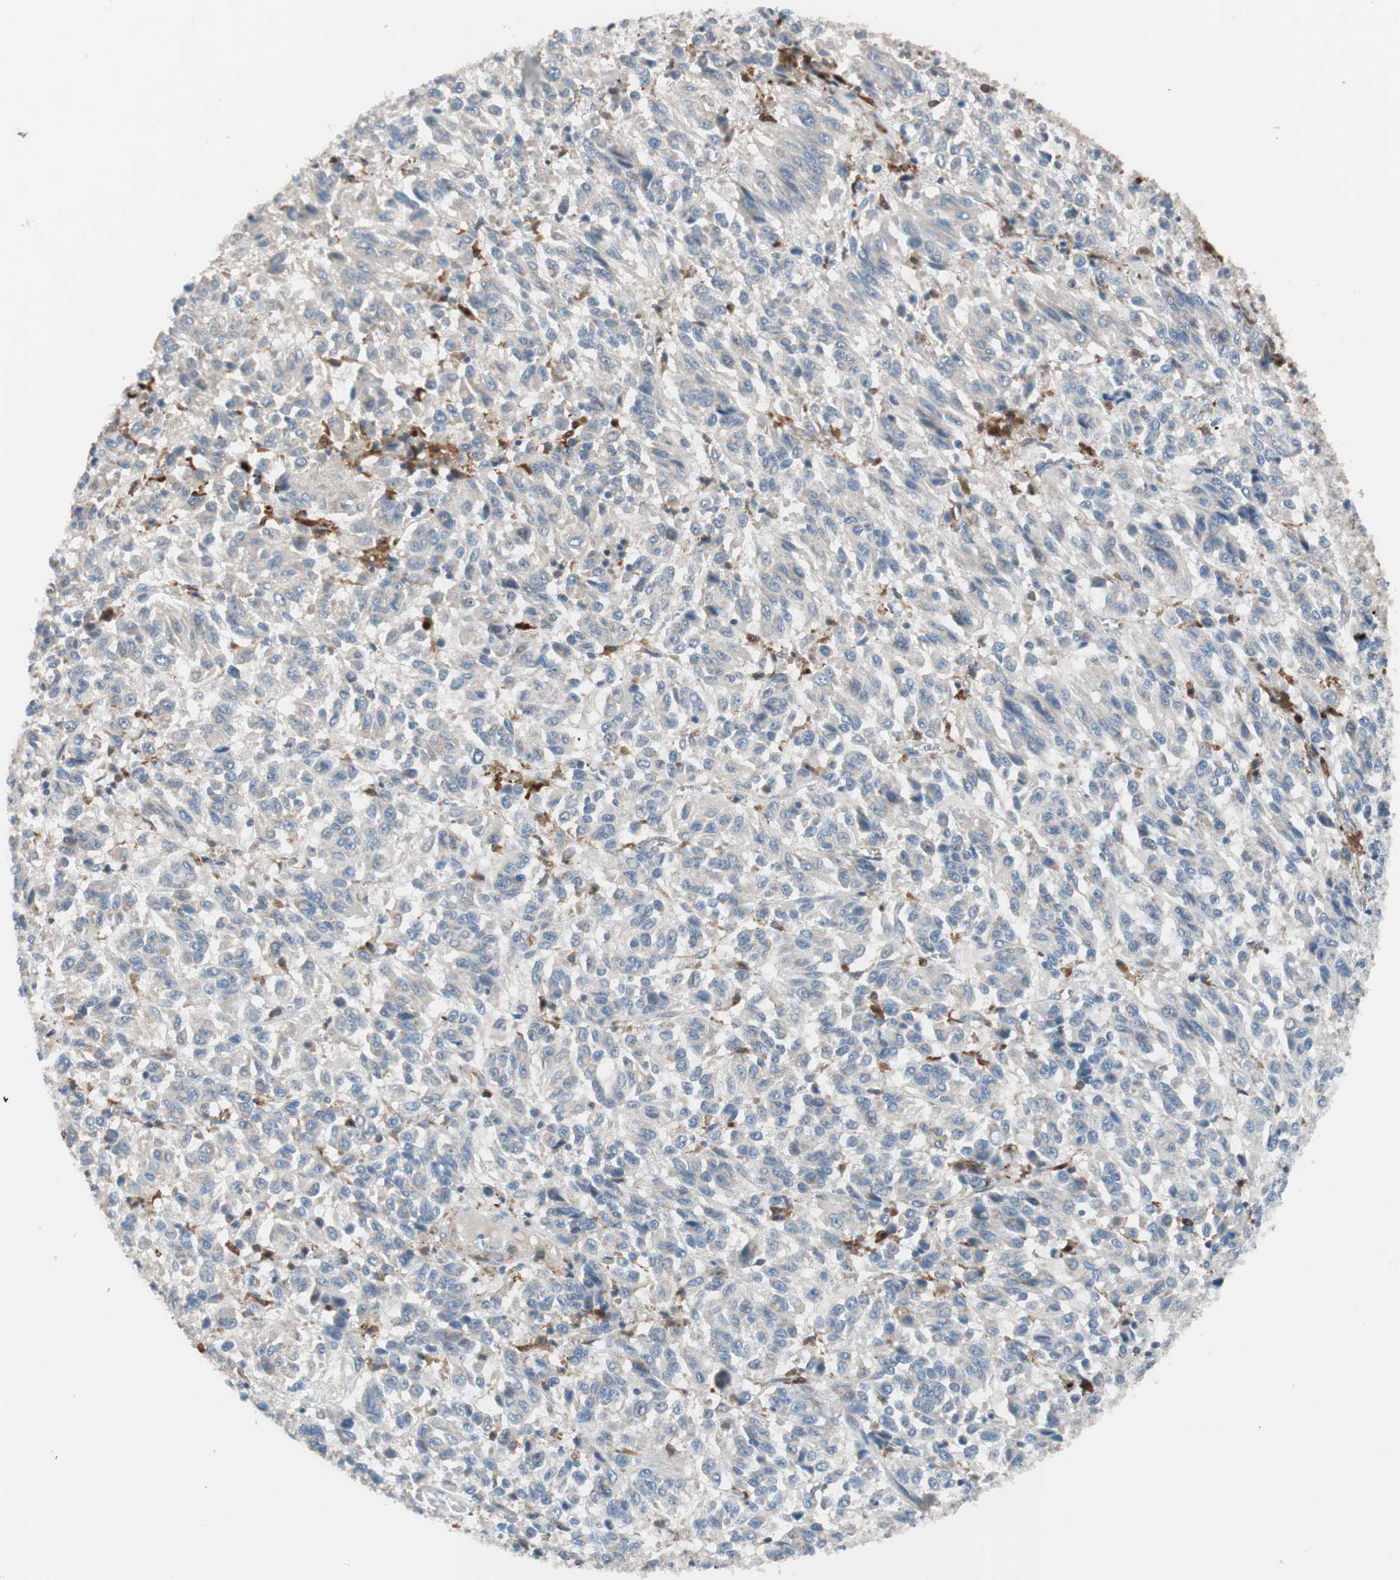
{"staining": {"intensity": "negative", "quantity": "none", "location": "none"}, "tissue": "melanoma", "cell_type": "Tumor cells", "image_type": "cancer", "snomed": [{"axis": "morphology", "description": "Malignant melanoma, Metastatic site"}, {"axis": "topography", "description": "Lung"}], "caption": "Immunohistochemistry of melanoma demonstrates no staining in tumor cells. (Stains: DAB (3,3'-diaminobenzidine) immunohistochemistry with hematoxylin counter stain, Microscopy: brightfield microscopy at high magnification).", "gene": "FAAH", "patient": {"sex": "male", "age": 64}}